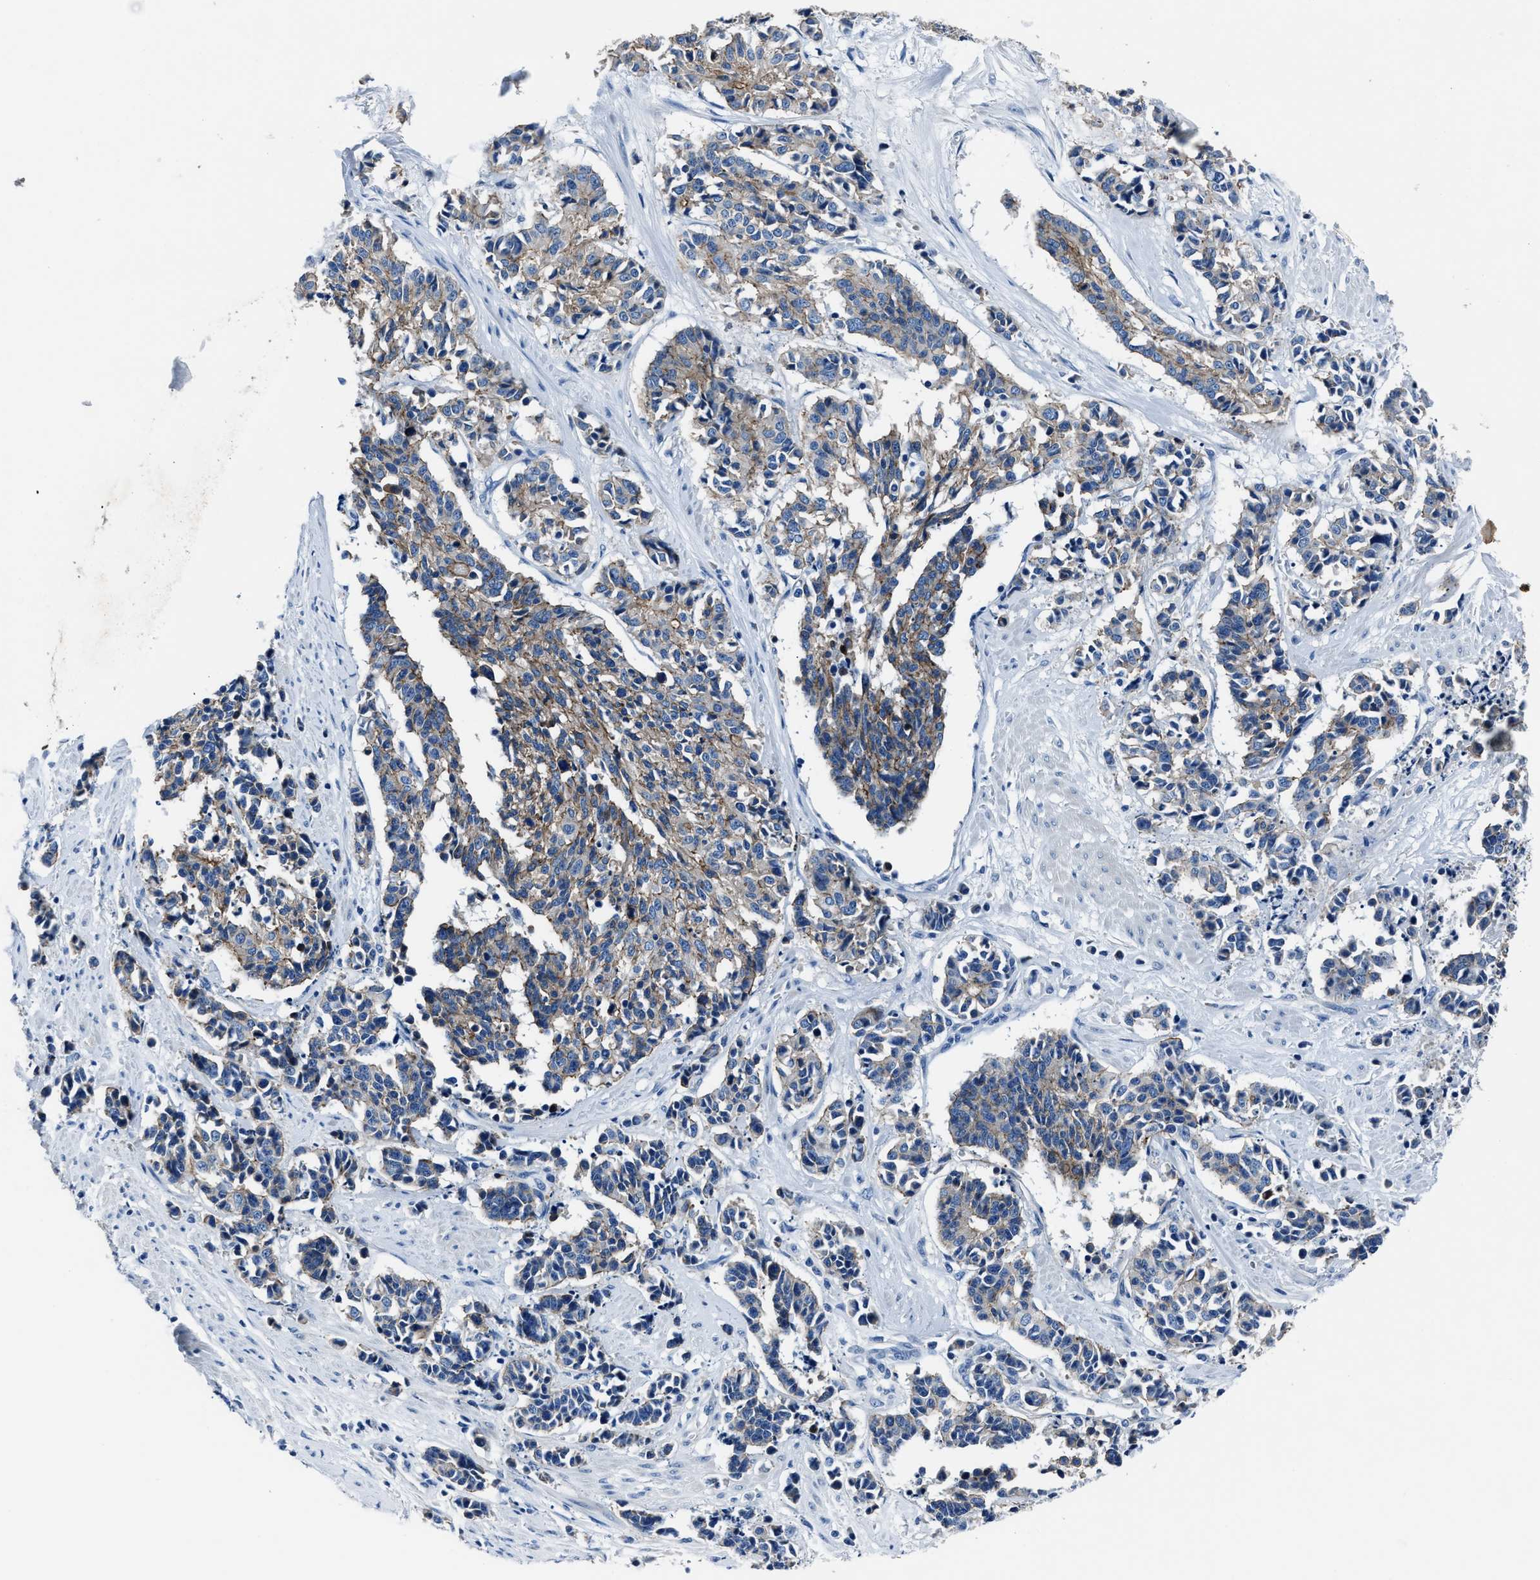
{"staining": {"intensity": "weak", "quantity": ">75%", "location": "cytoplasmic/membranous"}, "tissue": "cervical cancer", "cell_type": "Tumor cells", "image_type": "cancer", "snomed": [{"axis": "morphology", "description": "Squamous cell carcinoma, NOS"}, {"axis": "topography", "description": "Cervix"}], "caption": "Immunohistochemical staining of squamous cell carcinoma (cervical) demonstrates weak cytoplasmic/membranous protein positivity in about >75% of tumor cells.", "gene": "LMO7", "patient": {"sex": "female", "age": 35}}